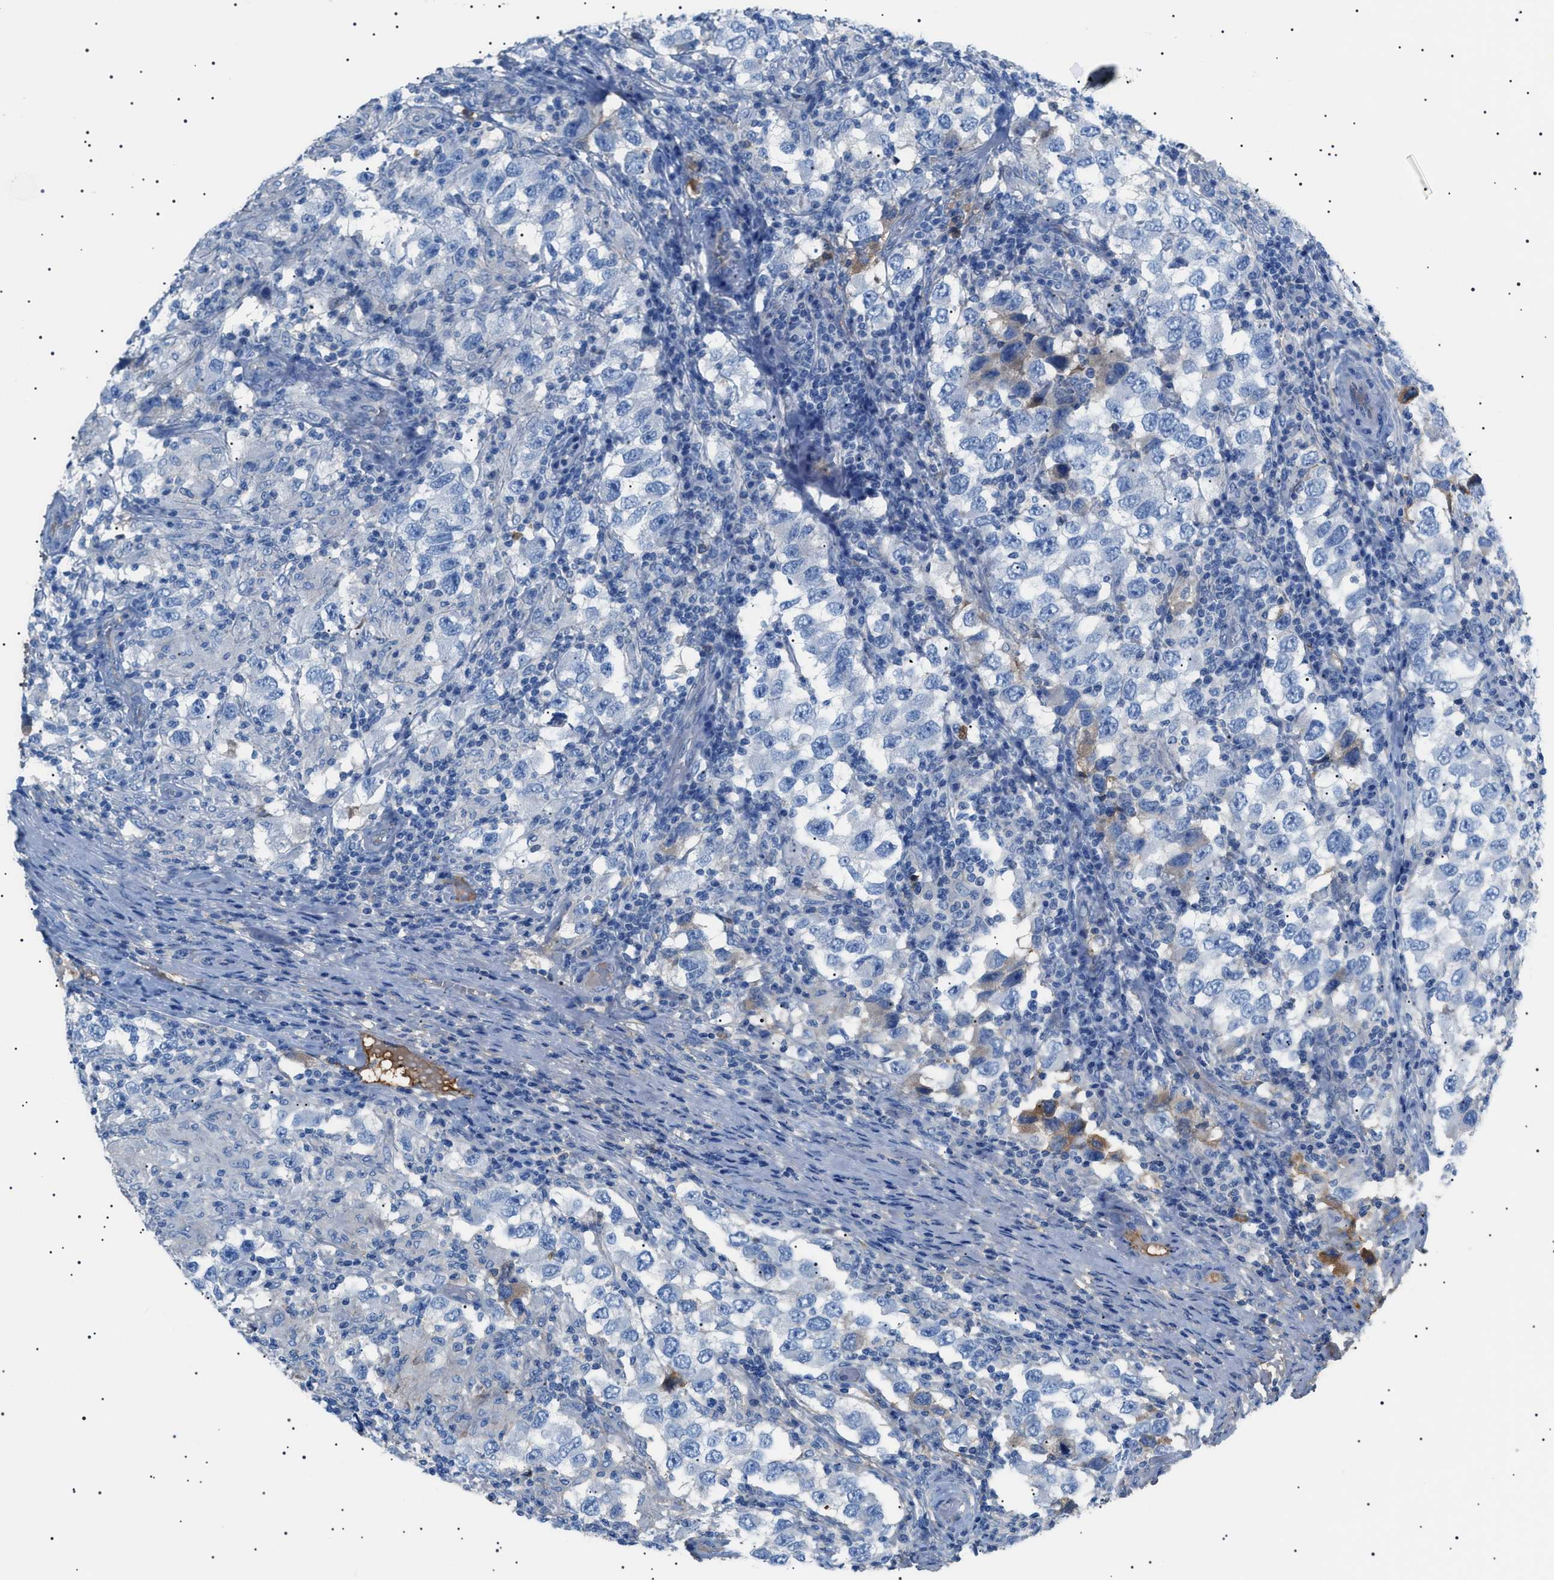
{"staining": {"intensity": "moderate", "quantity": "<25%", "location": "cytoplasmic/membranous"}, "tissue": "testis cancer", "cell_type": "Tumor cells", "image_type": "cancer", "snomed": [{"axis": "morphology", "description": "Carcinoma, Embryonal, NOS"}, {"axis": "topography", "description": "Testis"}], "caption": "Testis cancer stained for a protein shows moderate cytoplasmic/membranous positivity in tumor cells.", "gene": "LPA", "patient": {"sex": "male", "age": 21}}